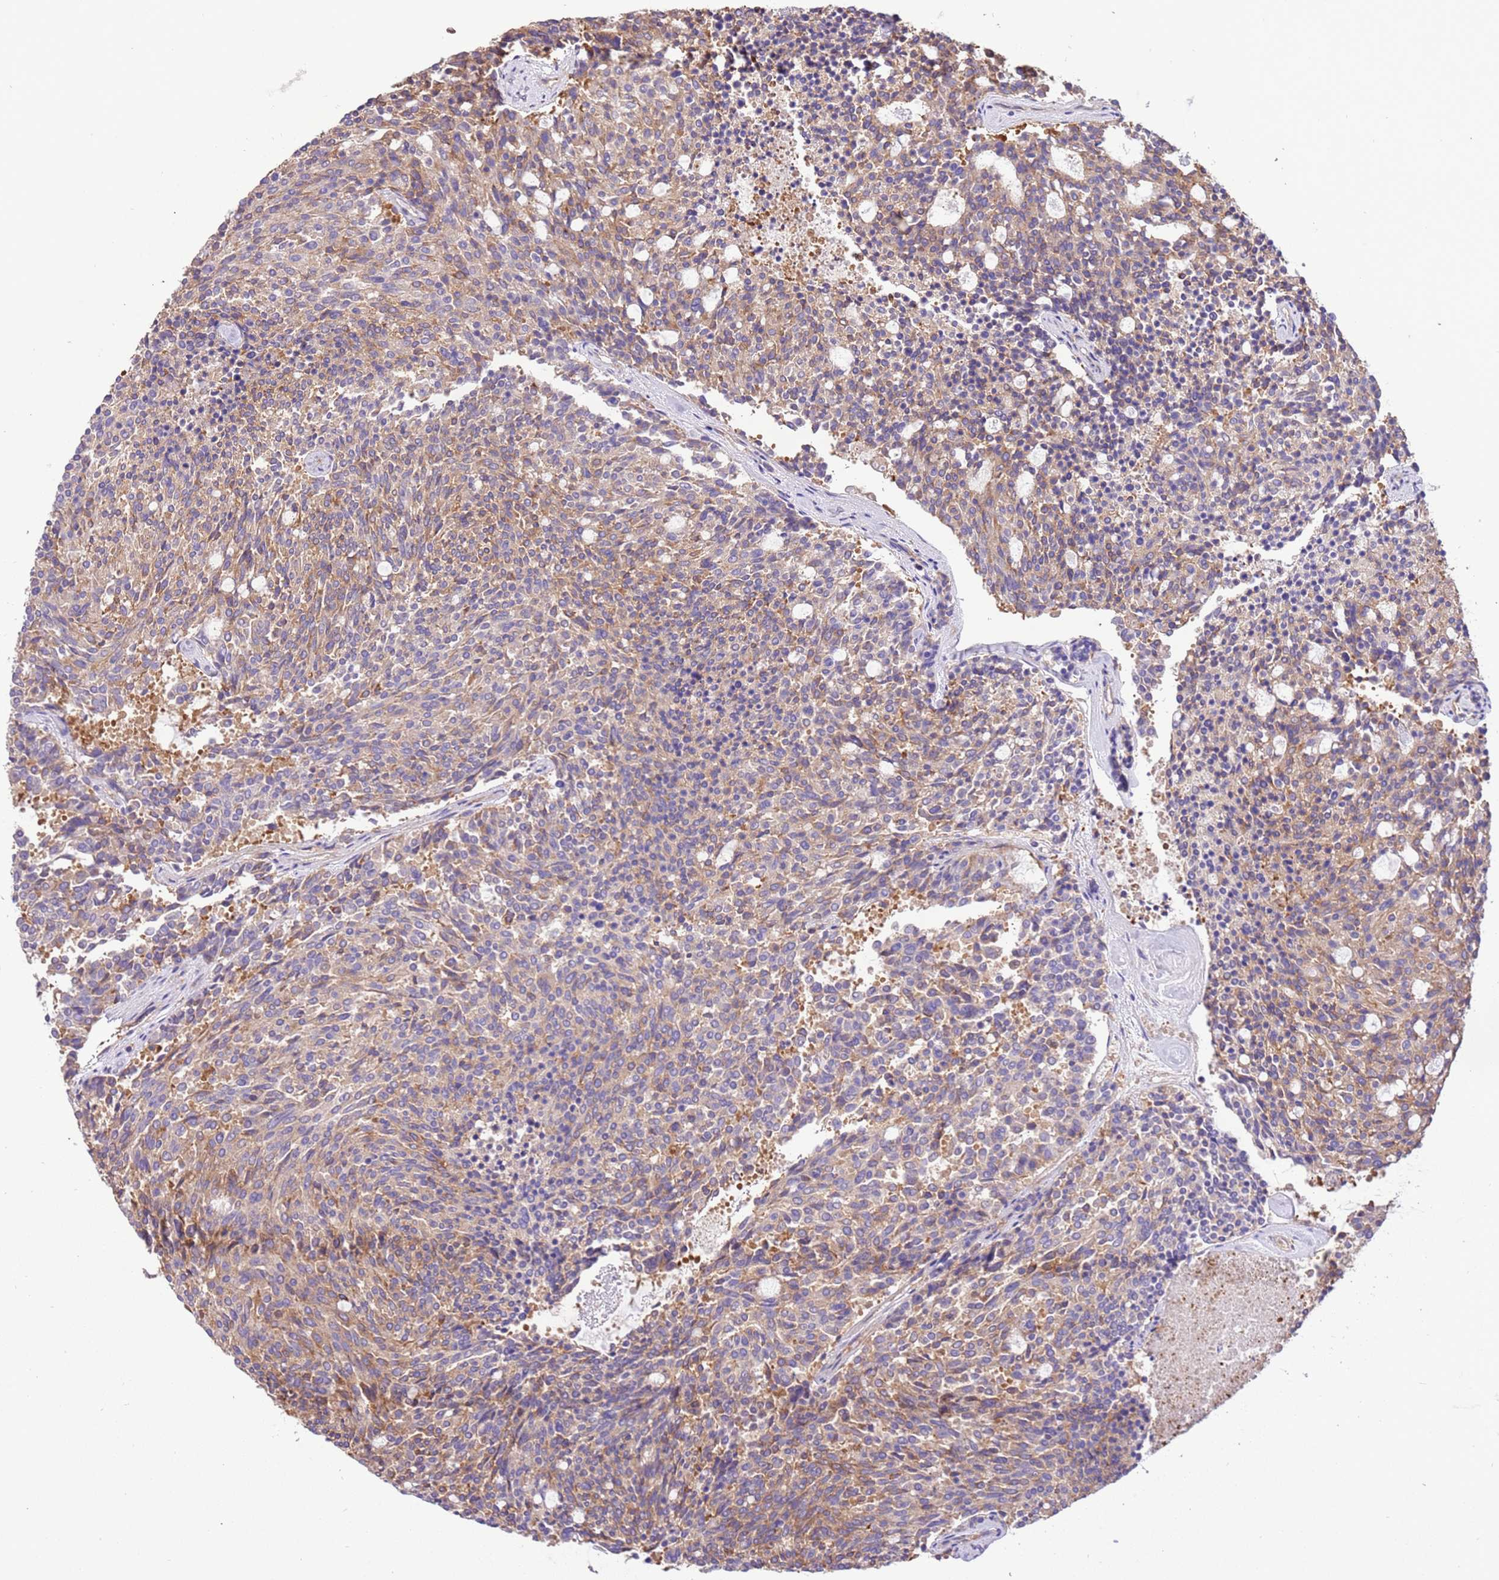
{"staining": {"intensity": "moderate", "quantity": "25%-75%", "location": "cytoplasmic/membranous"}, "tissue": "carcinoid", "cell_type": "Tumor cells", "image_type": "cancer", "snomed": [{"axis": "morphology", "description": "Carcinoid, malignant, NOS"}, {"axis": "topography", "description": "Pancreas"}], "caption": "Malignant carcinoid stained with a brown dye shows moderate cytoplasmic/membranous positive staining in approximately 25%-75% of tumor cells.", "gene": "NAALADL1", "patient": {"sex": "female", "age": 54}}